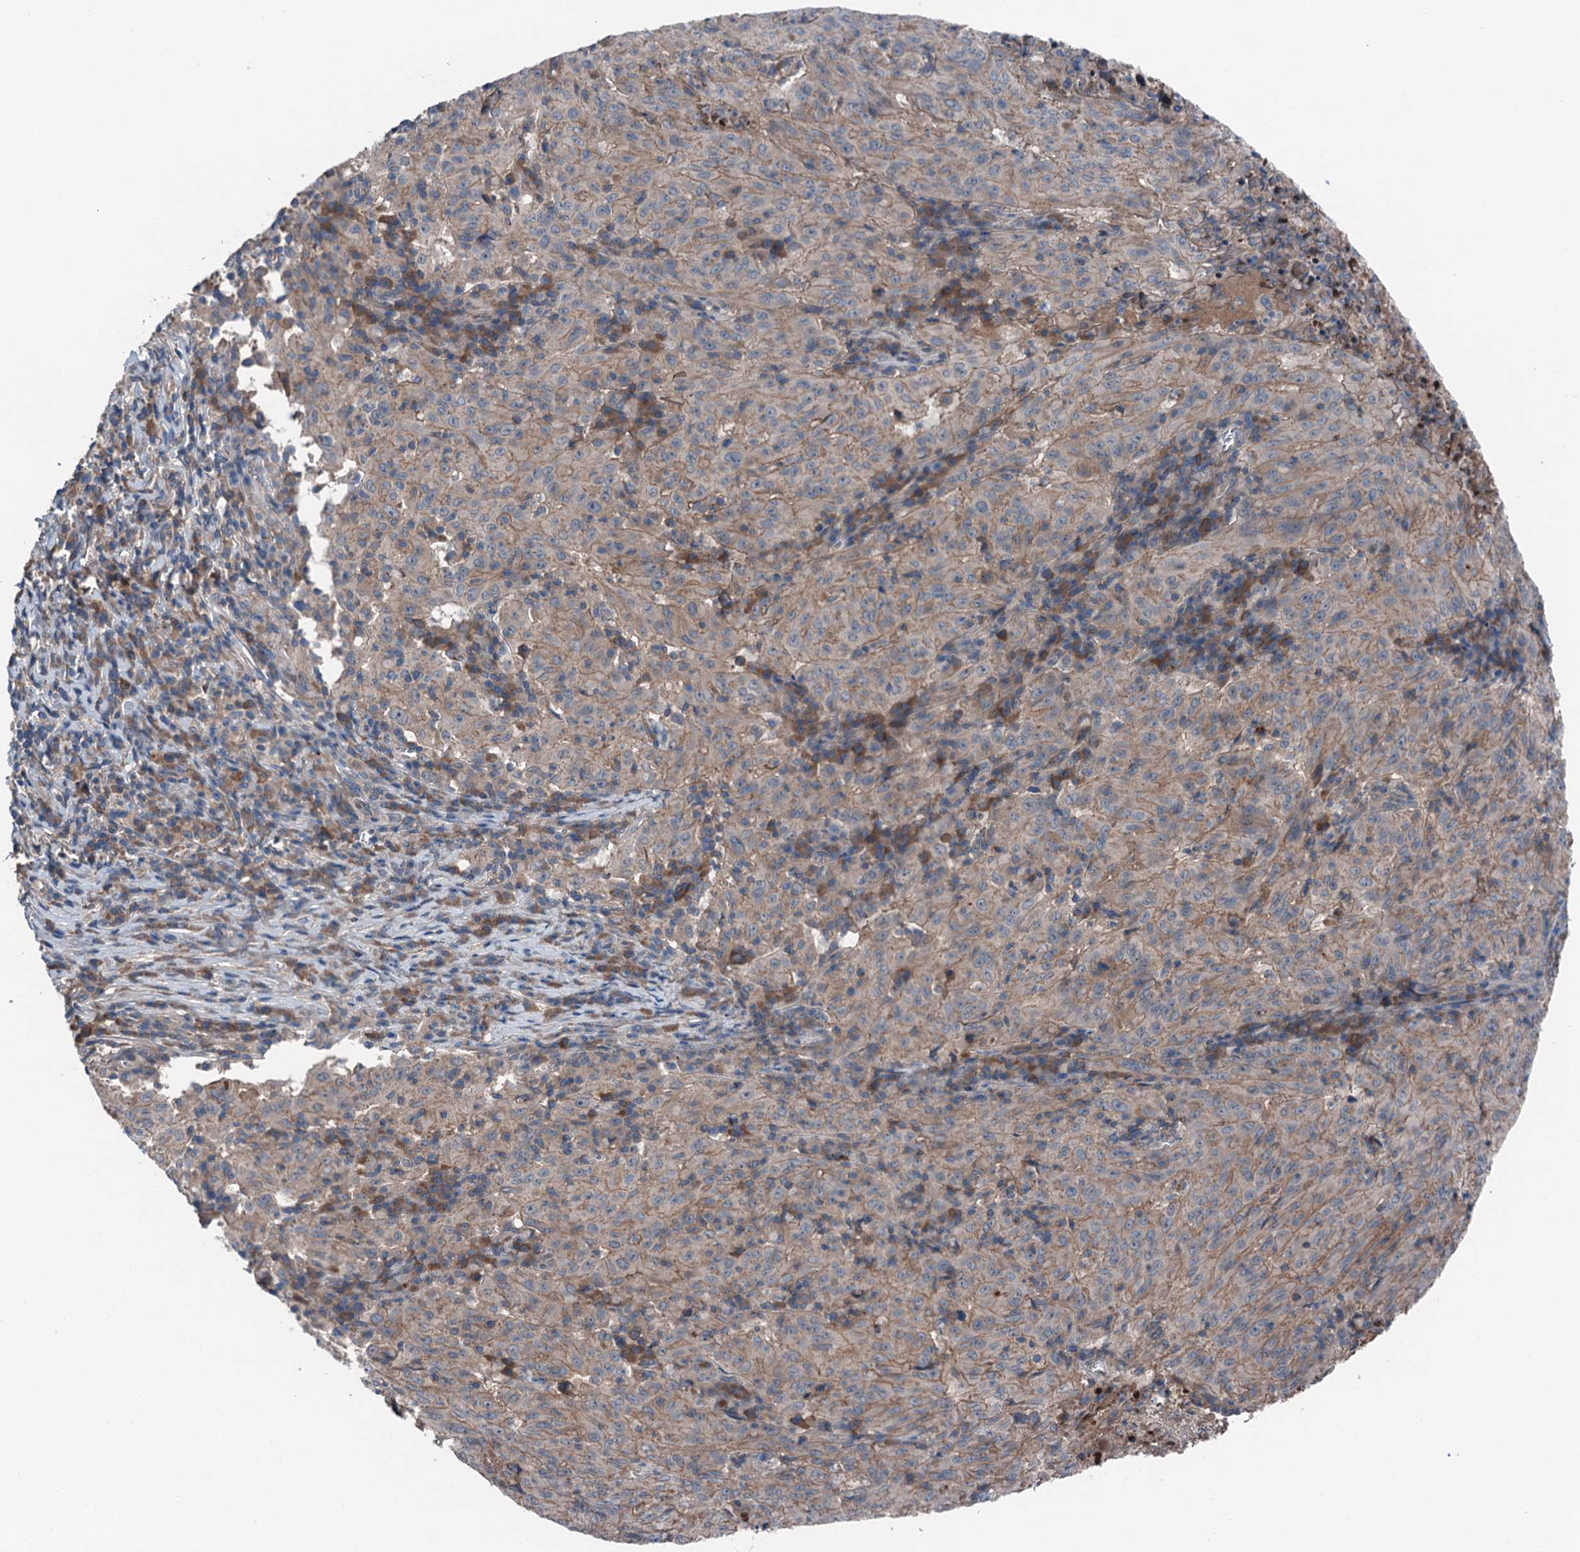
{"staining": {"intensity": "moderate", "quantity": ">75%", "location": "cytoplasmic/membranous"}, "tissue": "pancreatic cancer", "cell_type": "Tumor cells", "image_type": "cancer", "snomed": [{"axis": "morphology", "description": "Adenocarcinoma, NOS"}, {"axis": "topography", "description": "Pancreas"}], "caption": "Immunohistochemical staining of human adenocarcinoma (pancreatic) shows moderate cytoplasmic/membranous protein staining in approximately >75% of tumor cells.", "gene": "SLC2A10", "patient": {"sex": "male", "age": 63}}